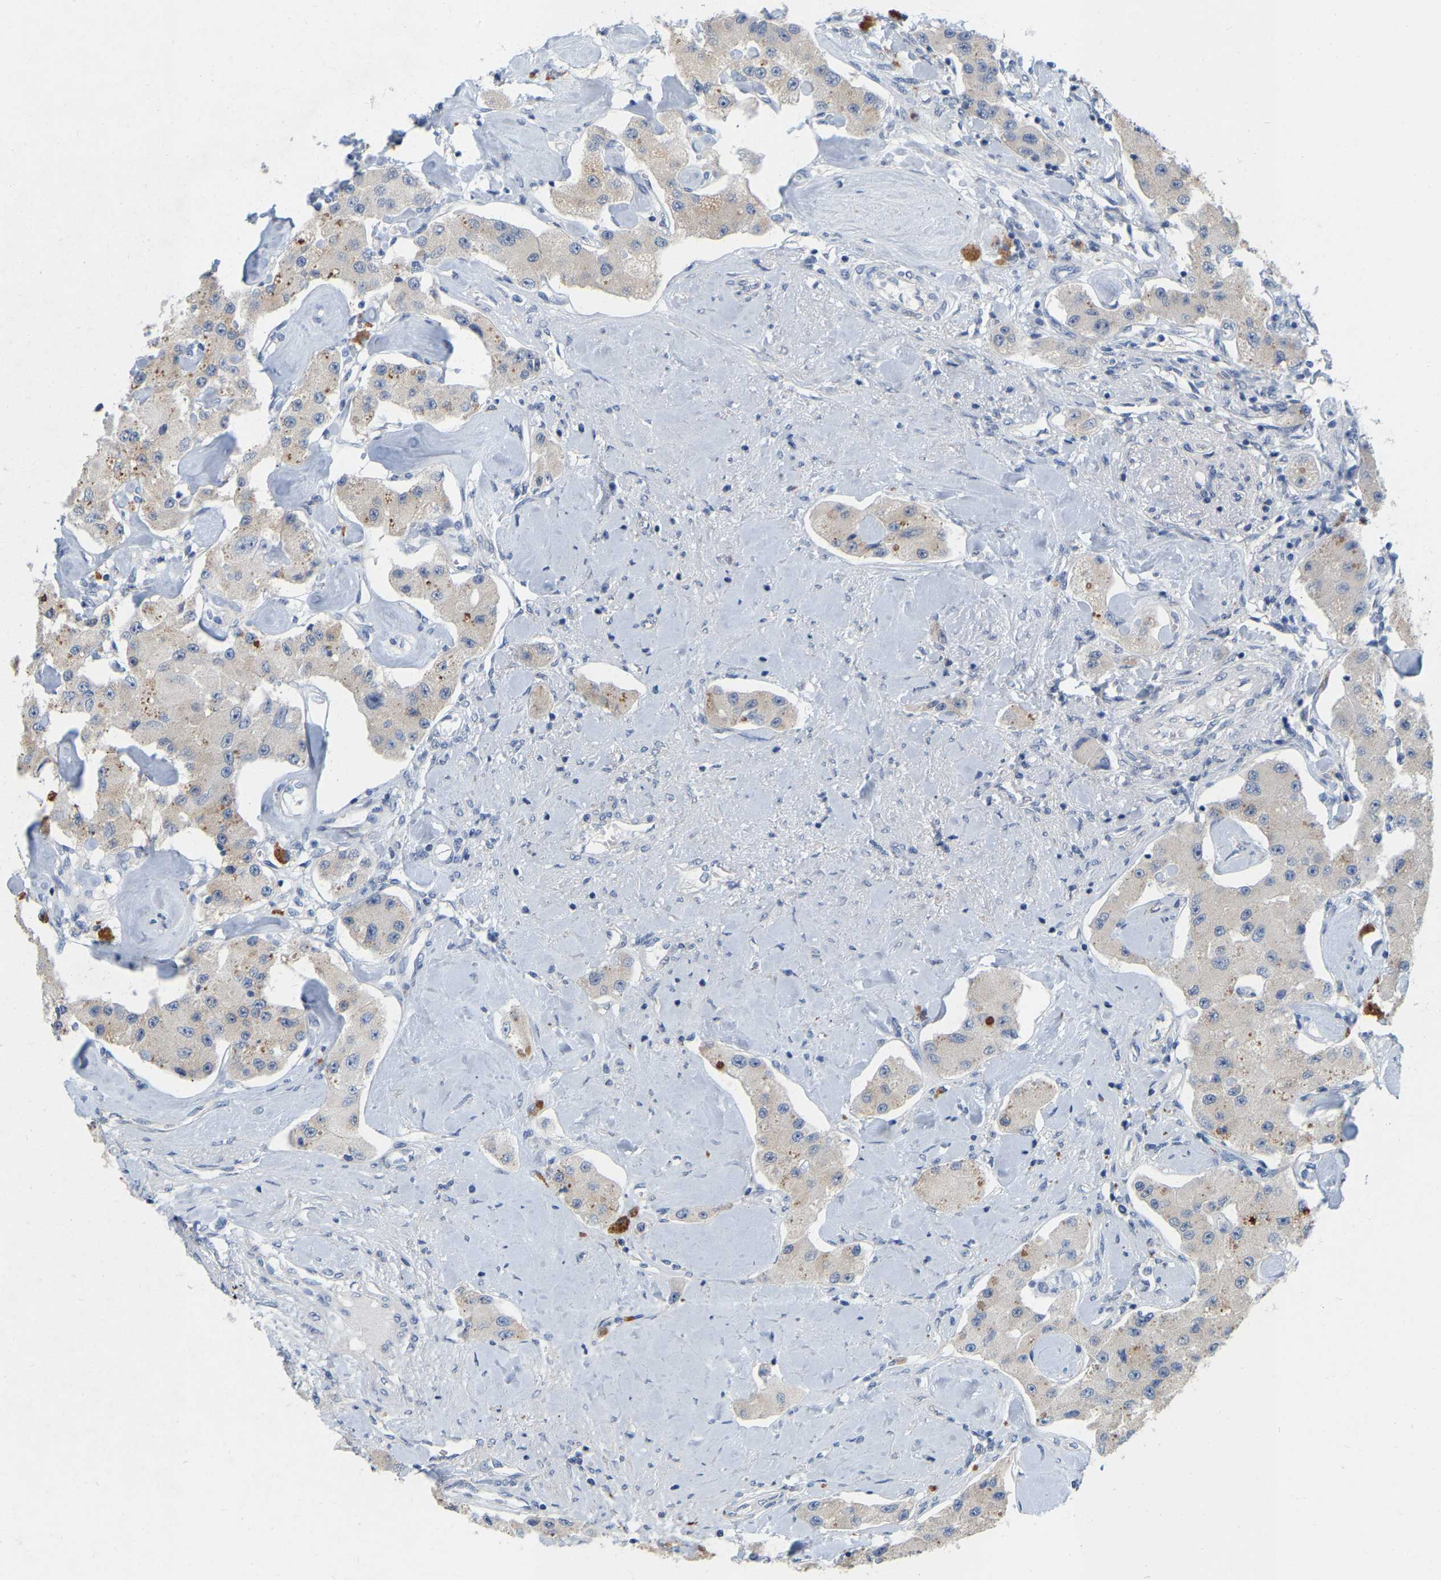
{"staining": {"intensity": "weak", "quantity": ">75%", "location": "cytoplasmic/membranous"}, "tissue": "carcinoid", "cell_type": "Tumor cells", "image_type": "cancer", "snomed": [{"axis": "morphology", "description": "Carcinoid, malignant, NOS"}, {"axis": "topography", "description": "Pancreas"}], "caption": "Carcinoid was stained to show a protein in brown. There is low levels of weak cytoplasmic/membranous positivity in approximately >75% of tumor cells.", "gene": "WIPI2", "patient": {"sex": "male", "age": 41}}